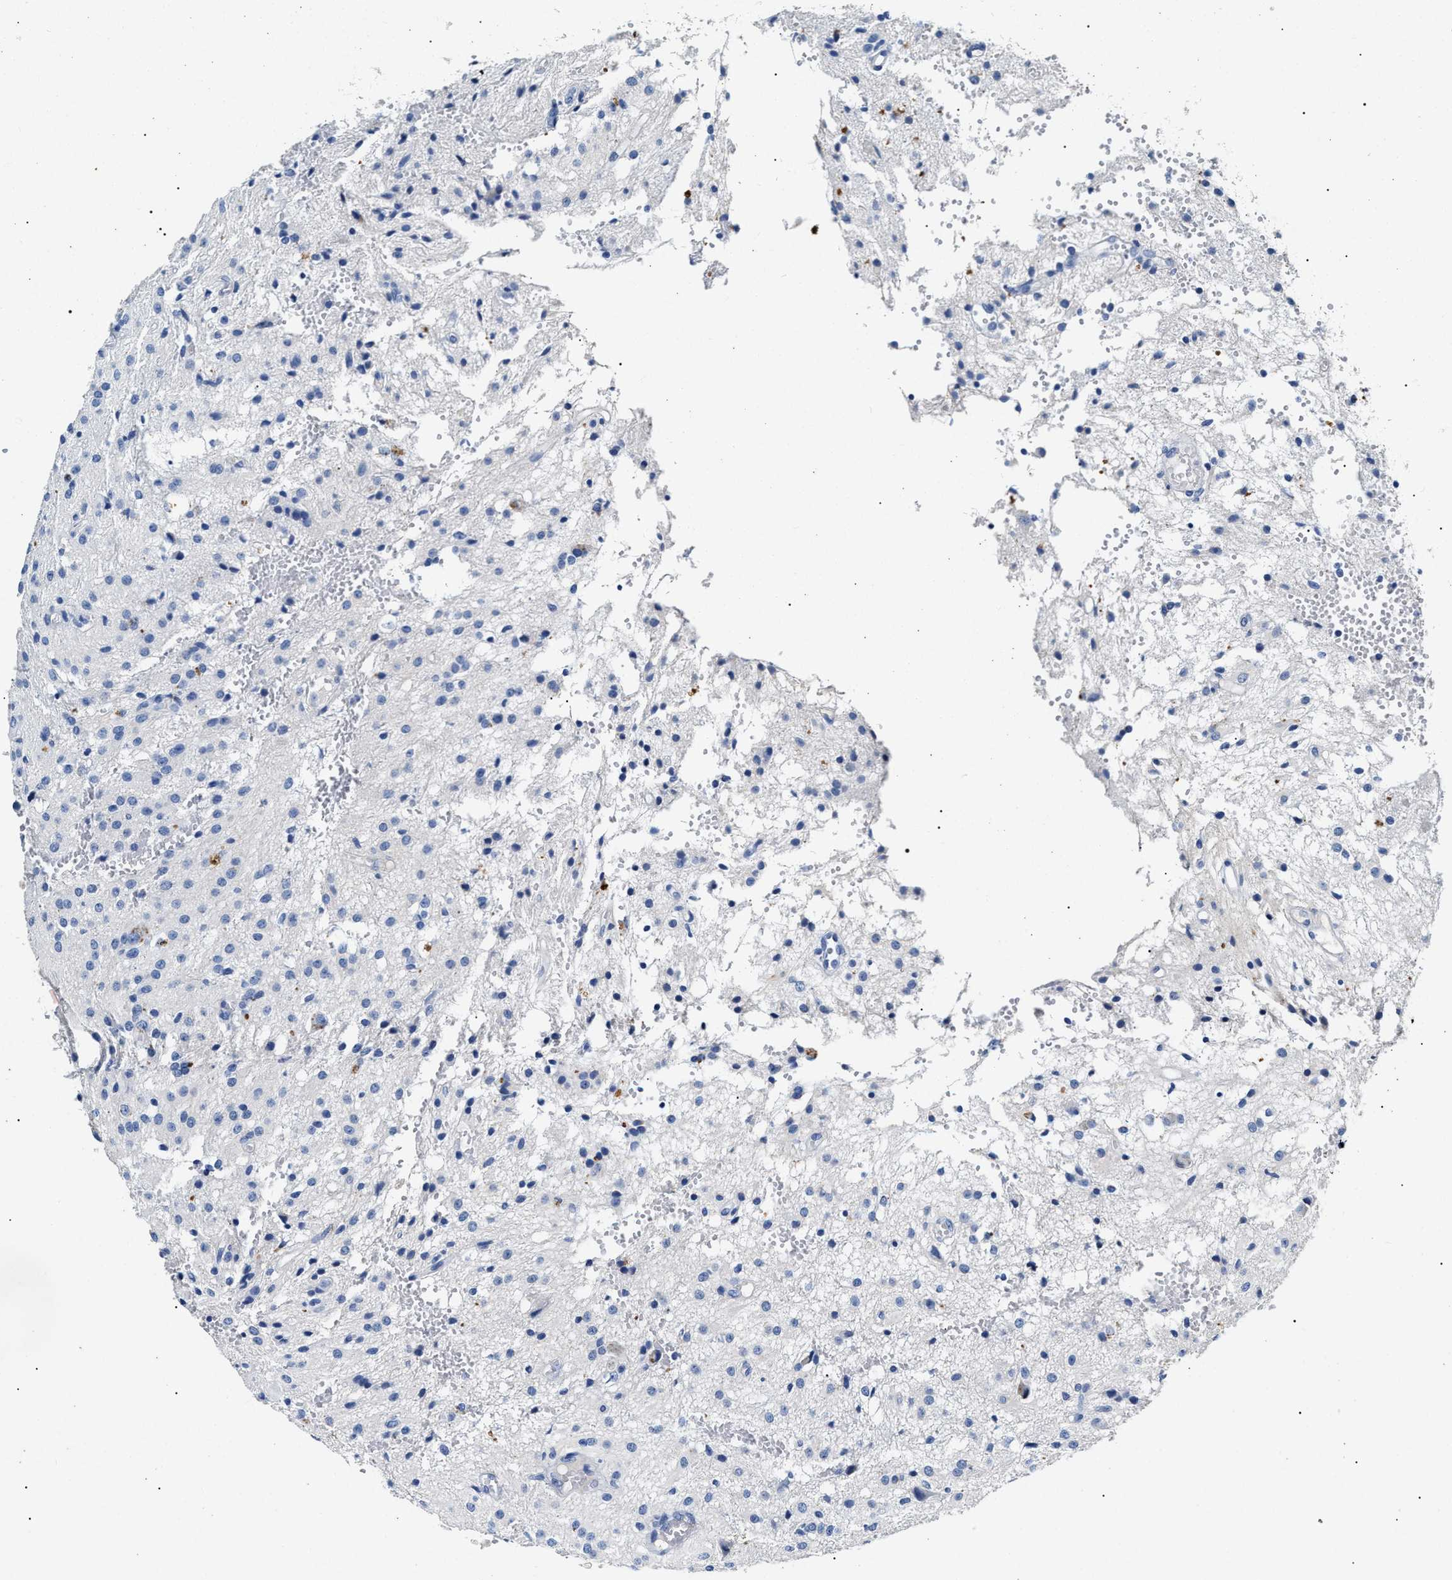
{"staining": {"intensity": "negative", "quantity": "none", "location": "none"}, "tissue": "glioma", "cell_type": "Tumor cells", "image_type": "cancer", "snomed": [{"axis": "morphology", "description": "Glioma, malignant, High grade"}, {"axis": "topography", "description": "Brain"}], "caption": "This is an immunohistochemistry photomicrograph of malignant glioma (high-grade). There is no positivity in tumor cells.", "gene": "LRRC8E", "patient": {"sex": "female", "age": 59}}